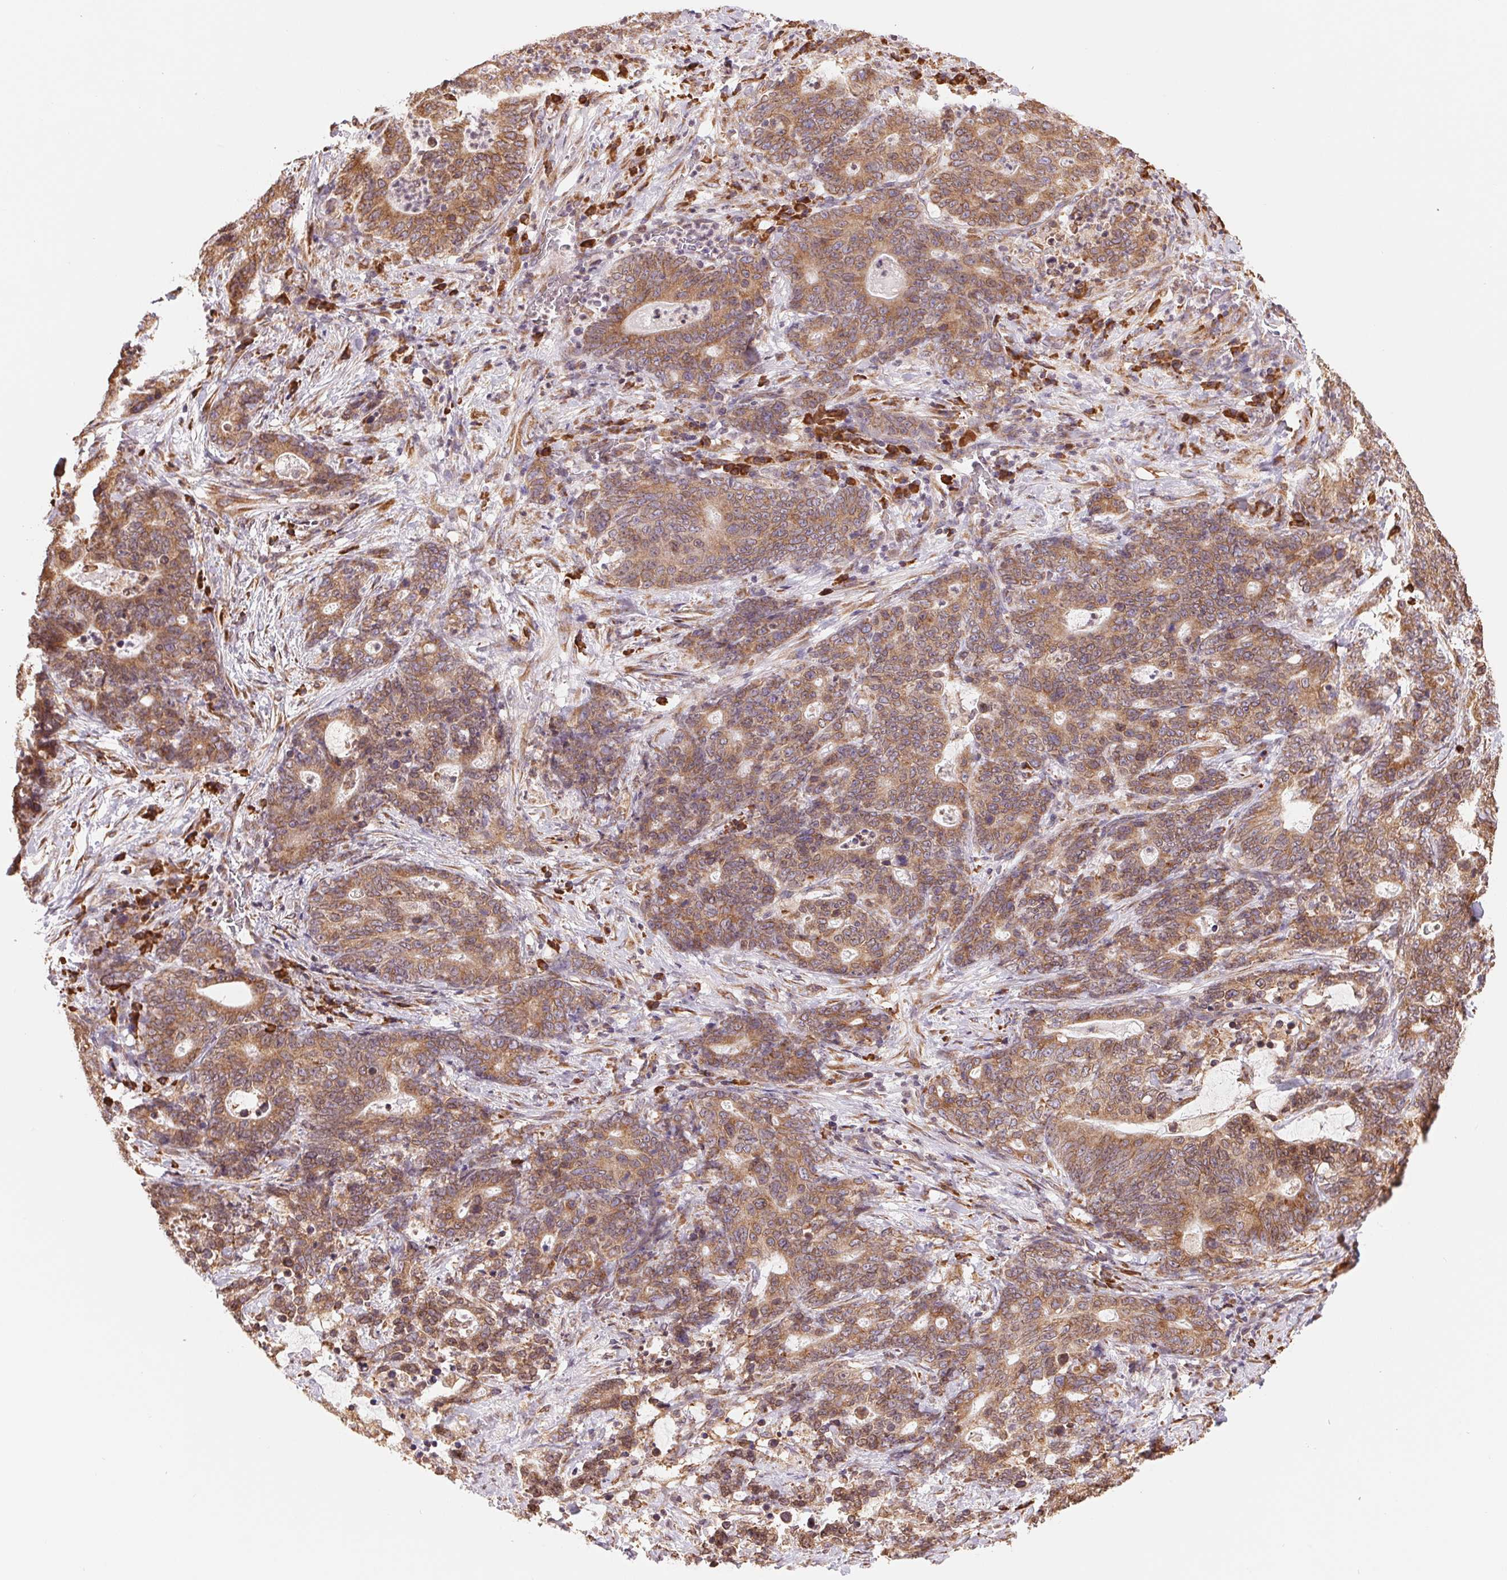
{"staining": {"intensity": "moderate", "quantity": ">75%", "location": "cytoplasmic/membranous"}, "tissue": "stomach cancer", "cell_type": "Tumor cells", "image_type": "cancer", "snomed": [{"axis": "morphology", "description": "Normal tissue, NOS"}, {"axis": "morphology", "description": "Adenocarcinoma, NOS"}, {"axis": "topography", "description": "Stomach"}], "caption": "Protein staining of stomach cancer (adenocarcinoma) tissue reveals moderate cytoplasmic/membranous expression in approximately >75% of tumor cells.", "gene": "RPN1", "patient": {"sex": "female", "age": 64}}